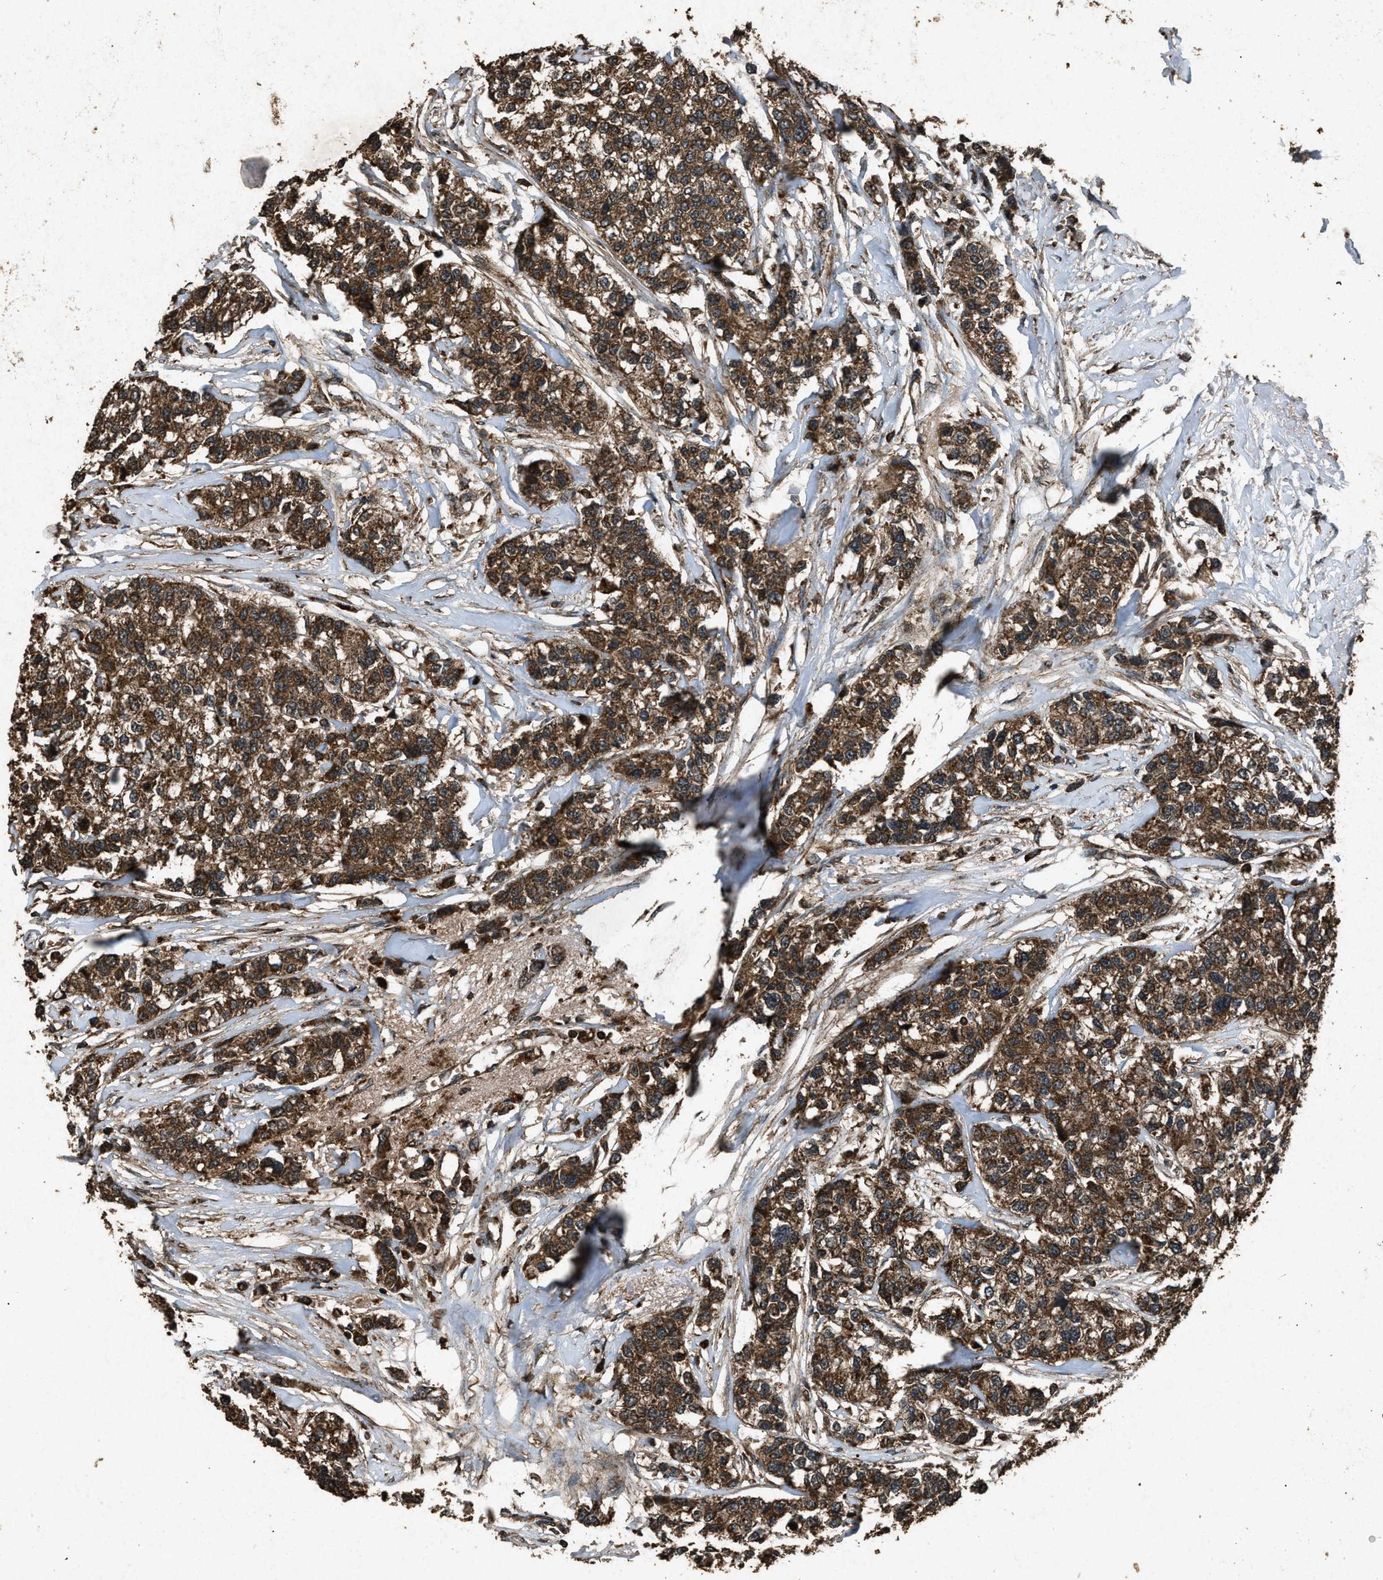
{"staining": {"intensity": "strong", "quantity": ">75%", "location": "cytoplasmic/membranous"}, "tissue": "breast cancer", "cell_type": "Tumor cells", "image_type": "cancer", "snomed": [{"axis": "morphology", "description": "Duct carcinoma"}, {"axis": "topography", "description": "Breast"}], "caption": "A brown stain labels strong cytoplasmic/membranous expression of a protein in invasive ductal carcinoma (breast) tumor cells.", "gene": "OAS1", "patient": {"sex": "female", "age": 51}}